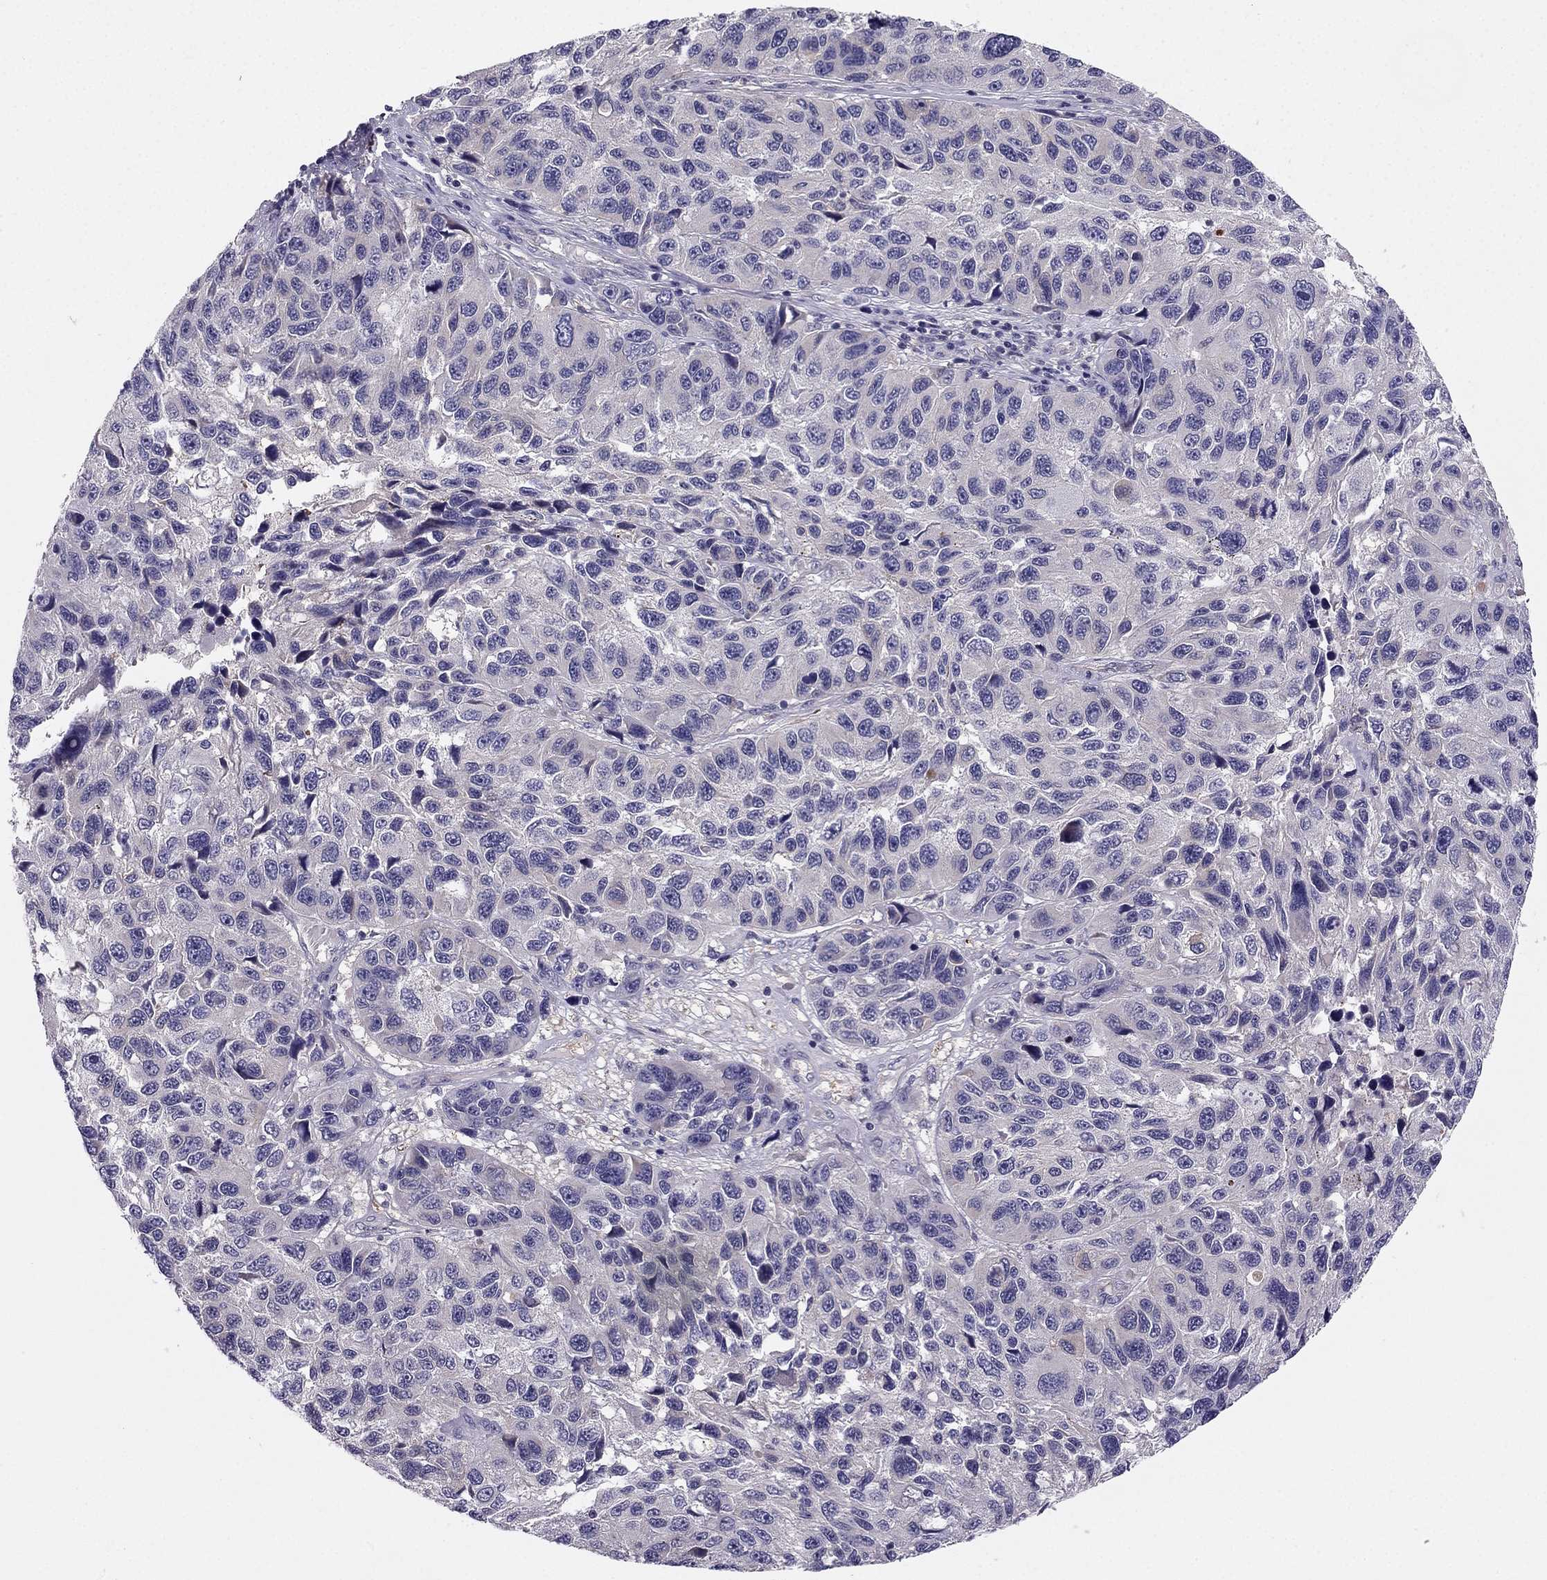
{"staining": {"intensity": "negative", "quantity": "none", "location": "none"}, "tissue": "melanoma", "cell_type": "Tumor cells", "image_type": "cancer", "snomed": [{"axis": "morphology", "description": "Malignant melanoma, NOS"}, {"axis": "topography", "description": "Skin"}], "caption": "Immunohistochemistry (IHC) of melanoma shows no staining in tumor cells.", "gene": "SYT5", "patient": {"sex": "male", "age": 53}}